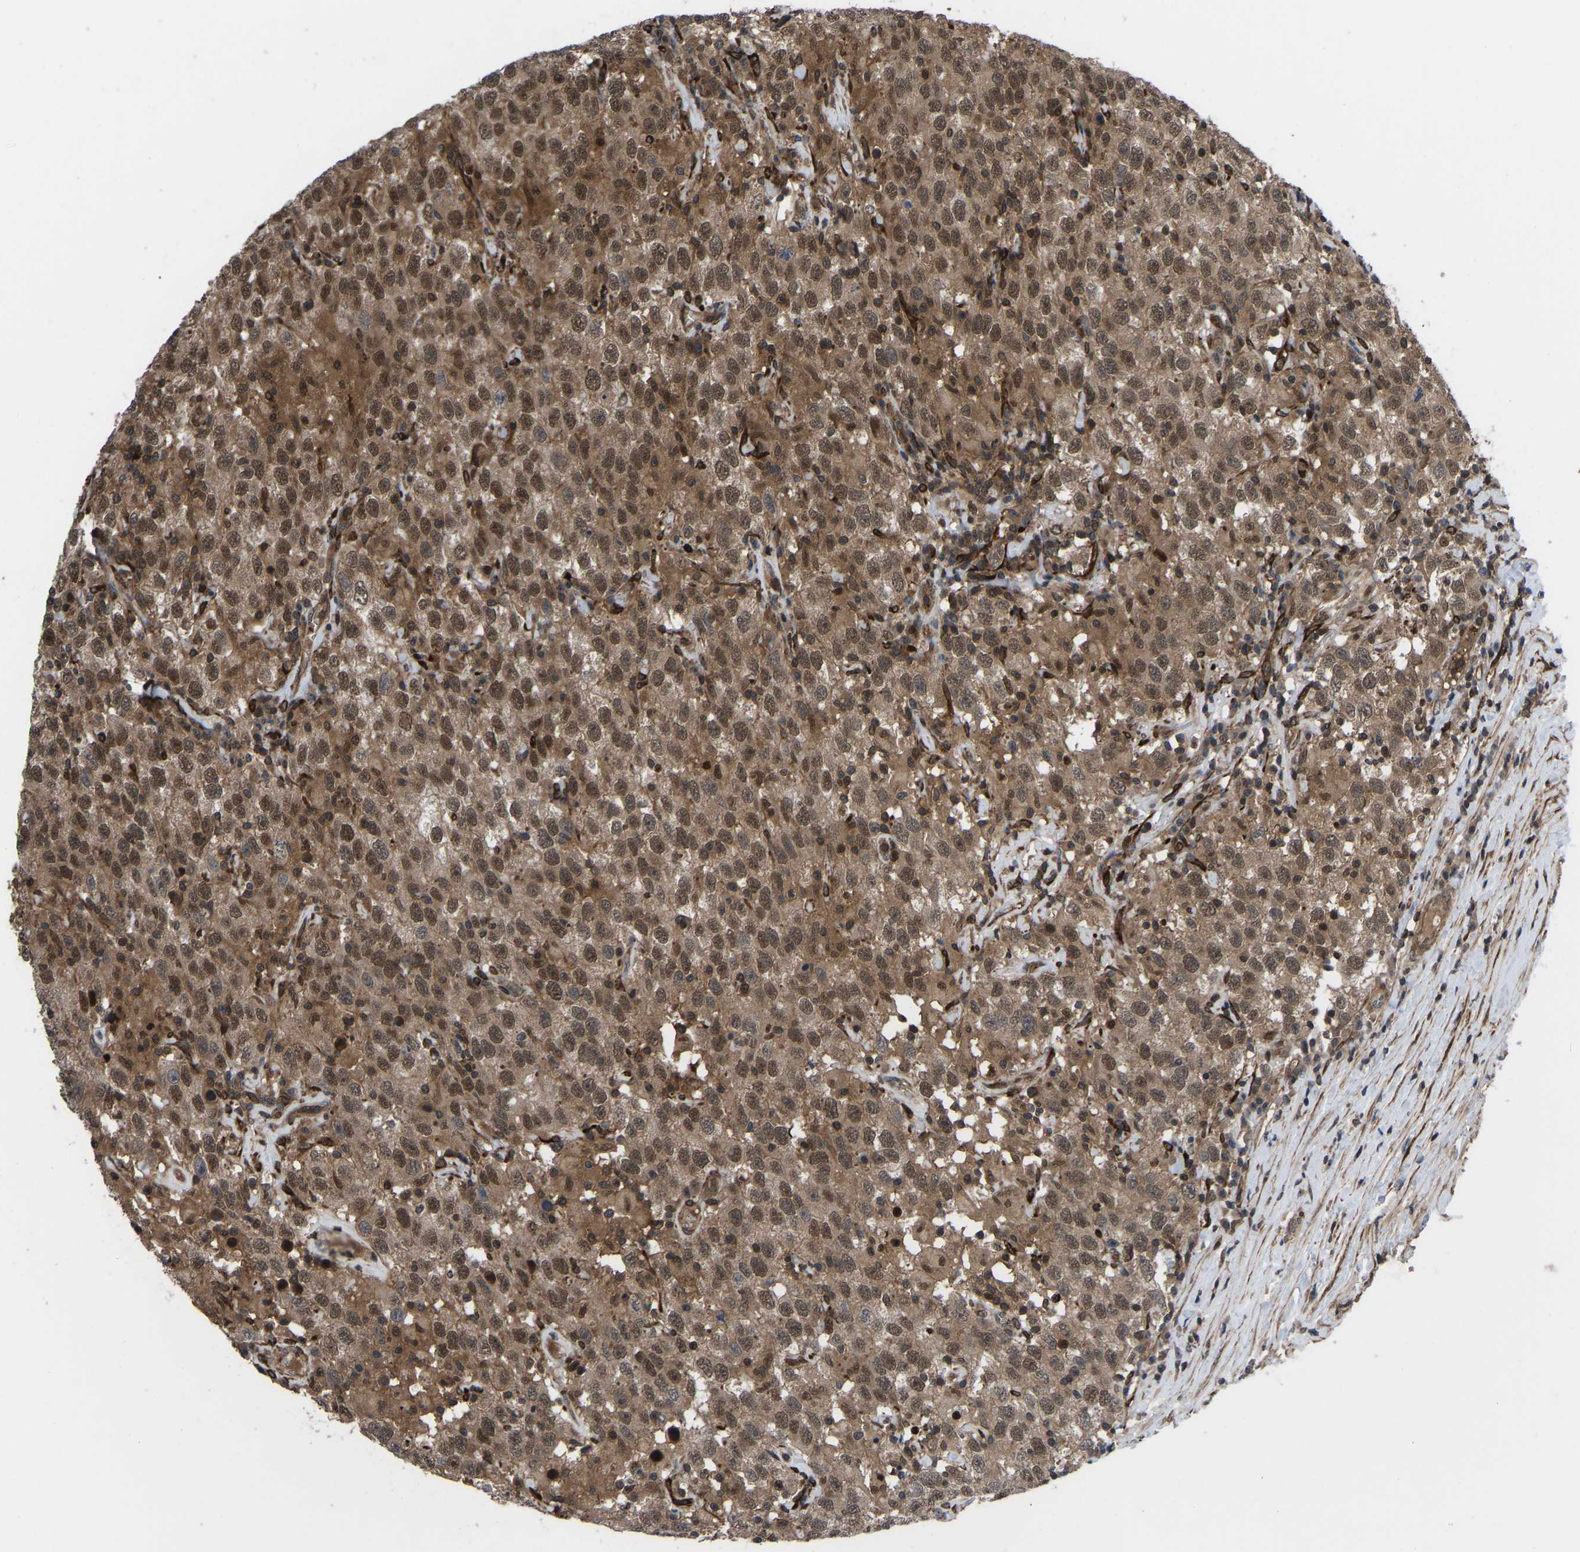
{"staining": {"intensity": "moderate", "quantity": ">75%", "location": "cytoplasmic/membranous,nuclear"}, "tissue": "testis cancer", "cell_type": "Tumor cells", "image_type": "cancer", "snomed": [{"axis": "morphology", "description": "Seminoma, NOS"}, {"axis": "topography", "description": "Testis"}], "caption": "Tumor cells demonstrate moderate cytoplasmic/membranous and nuclear expression in about >75% of cells in testis seminoma.", "gene": "CYP7B1", "patient": {"sex": "male", "age": 41}}